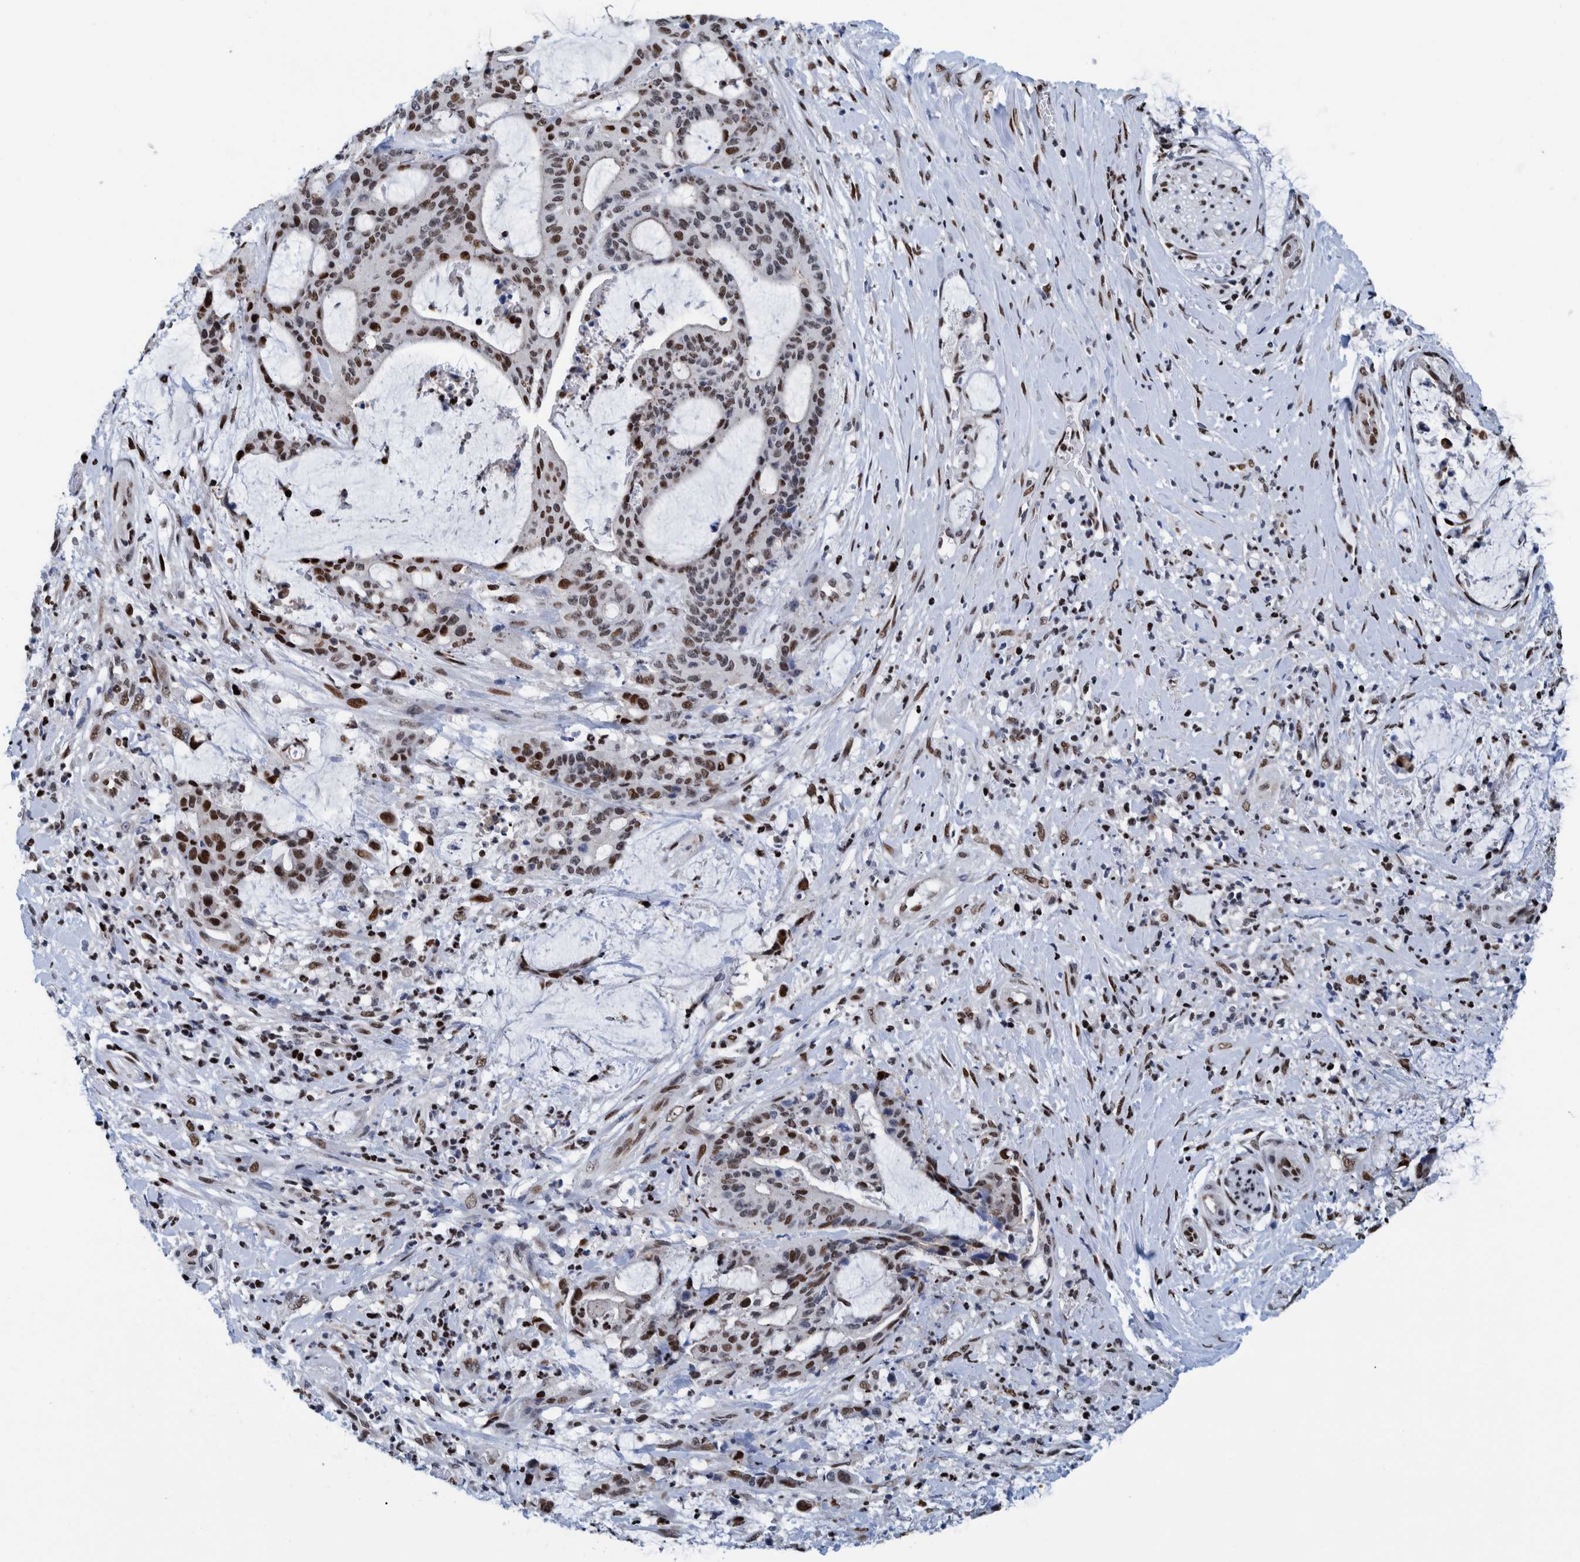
{"staining": {"intensity": "strong", "quantity": "25%-75%", "location": "nuclear"}, "tissue": "liver cancer", "cell_type": "Tumor cells", "image_type": "cancer", "snomed": [{"axis": "morphology", "description": "Normal tissue, NOS"}, {"axis": "morphology", "description": "Cholangiocarcinoma"}, {"axis": "topography", "description": "Liver"}, {"axis": "topography", "description": "Peripheral nerve tissue"}], "caption": "This photomicrograph displays immunohistochemistry (IHC) staining of liver cancer, with high strong nuclear staining in about 25%-75% of tumor cells.", "gene": "HEATR9", "patient": {"sex": "female", "age": 73}}